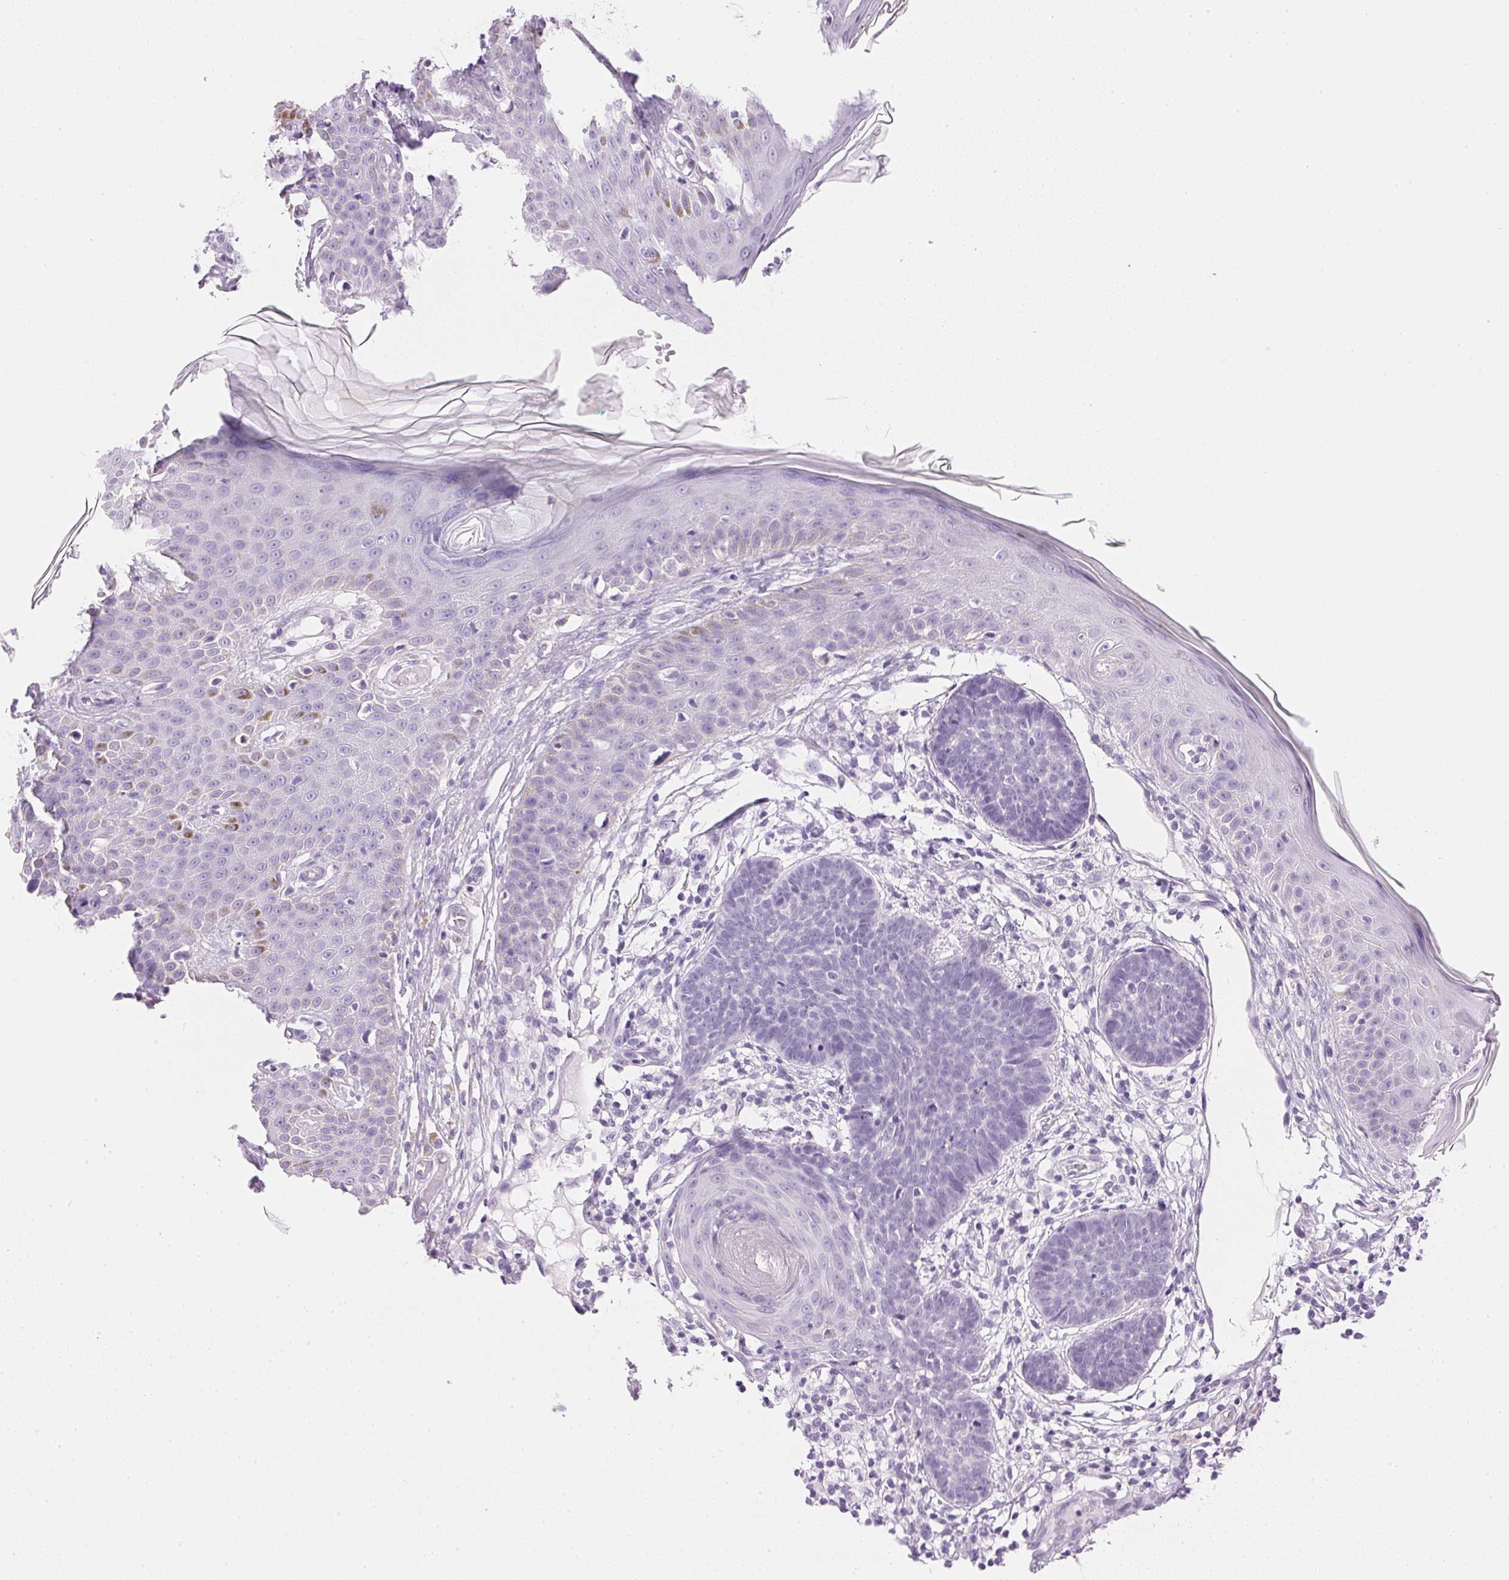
{"staining": {"intensity": "negative", "quantity": "none", "location": "none"}, "tissue": "skin cancer", "cell_type": "Tumor cells", "image_type": "cancer", "snomed": [{"axis": "morphology", "description": "Basal cell carcinoma"}, {"axis": "topography", "description": "Skin"}], "caption": "An image of human skin basal cell carcinoma is negative for staining in tumor cells.", "gene": "IGFBP1", "patient": {"sex": "male", "age": 85}}